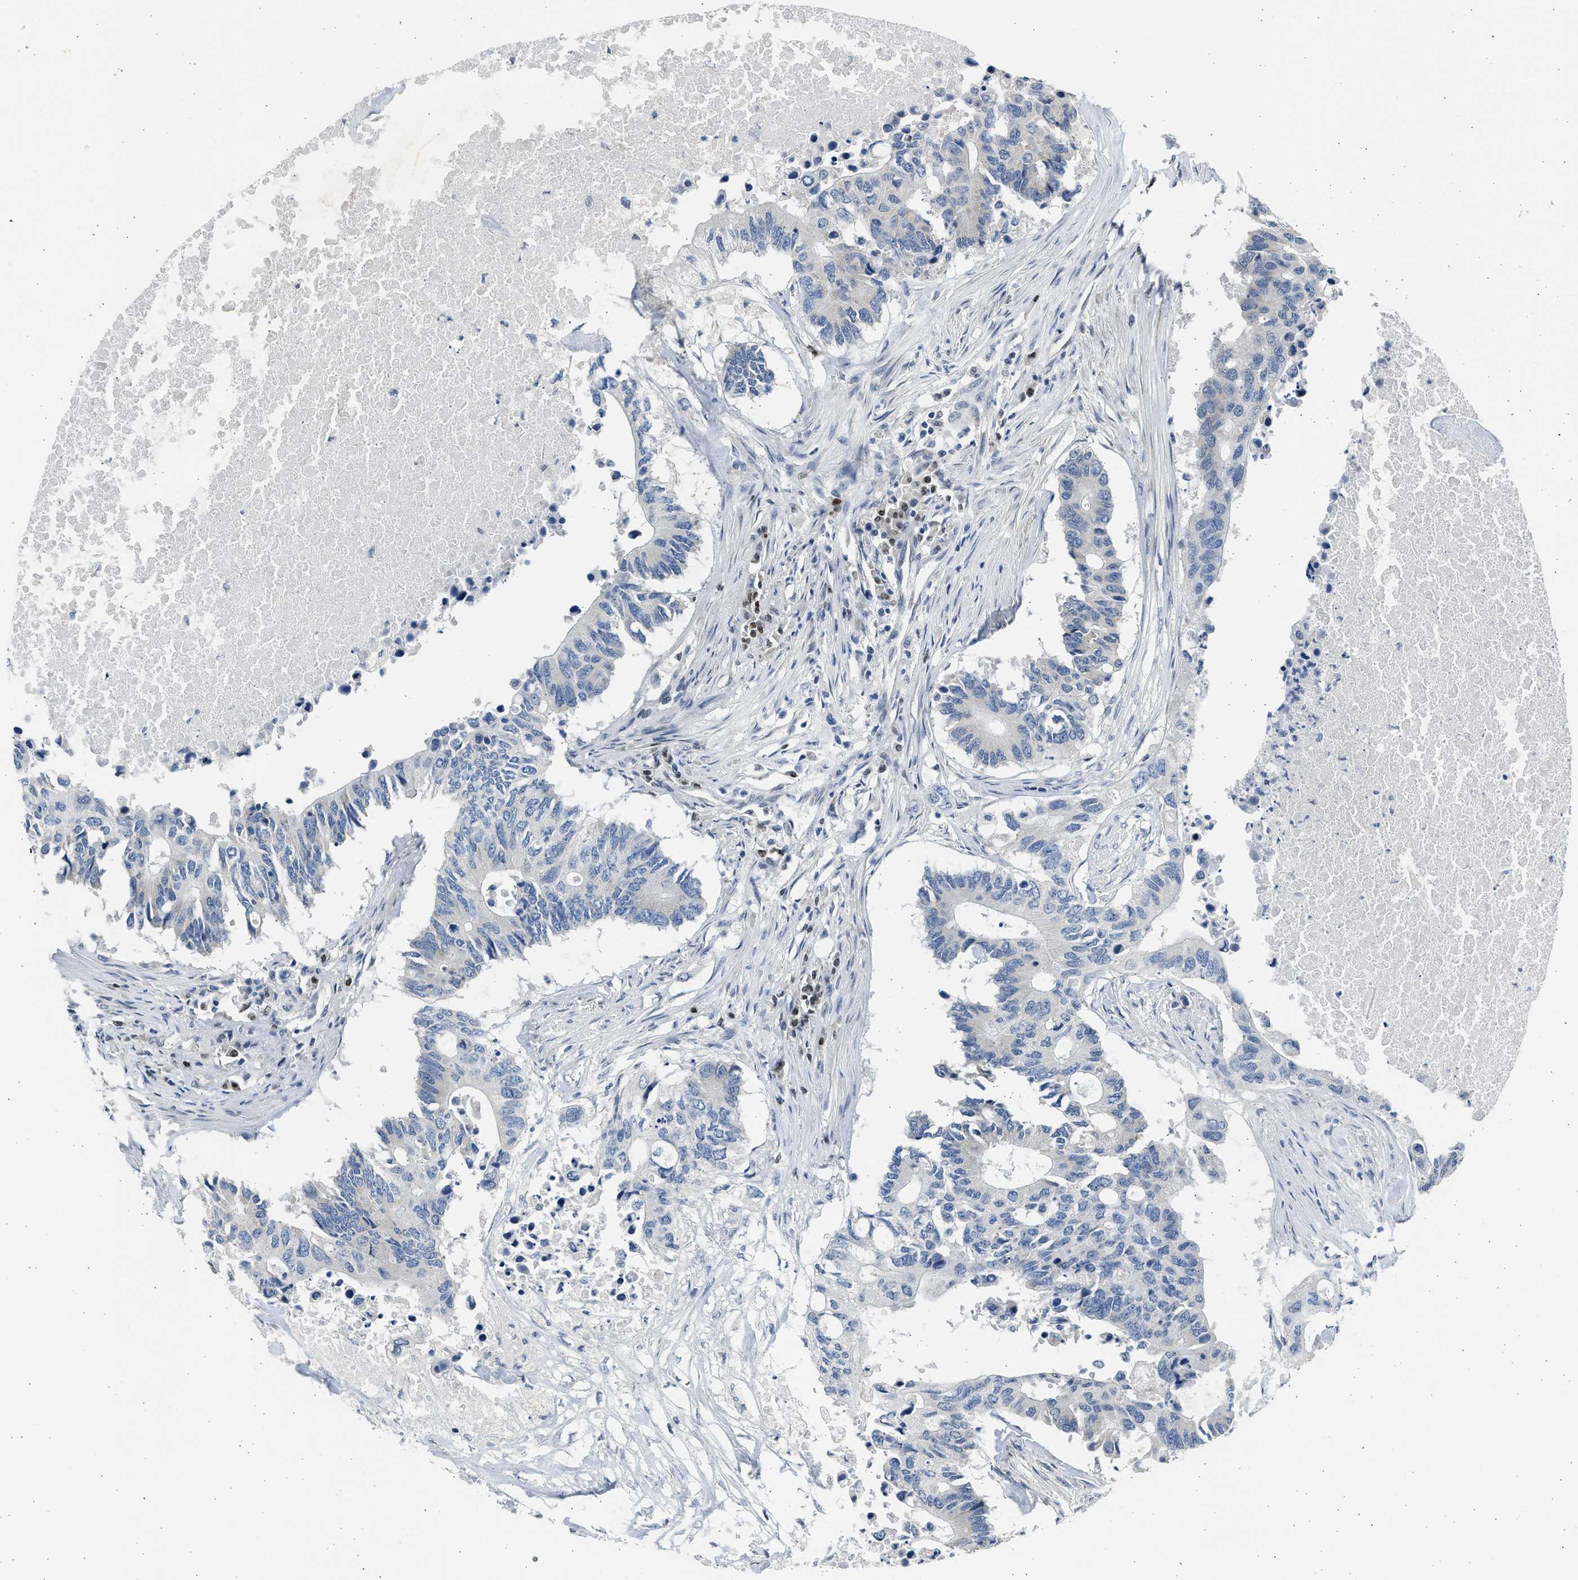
{"staining": {"intensity": "negative", "quantity": "none", "location": "none"}, "tissue": "colorectal cancer", "cell_type": "Tumor cells", "image_type": "cancer", "snomed": [{"axis": "morphology", "description": "Adenocarcinoma, NOS"}, {"axis": "topography", "description": "Colon"}], "caption": "An immunohistochemistry (IHC) micrograph of colorectal cancer is shown. There is no staining in tumor cells of colorectal cancer.", "gene": "HMGN3", "patient": {"sex": "male", "age": 71}}